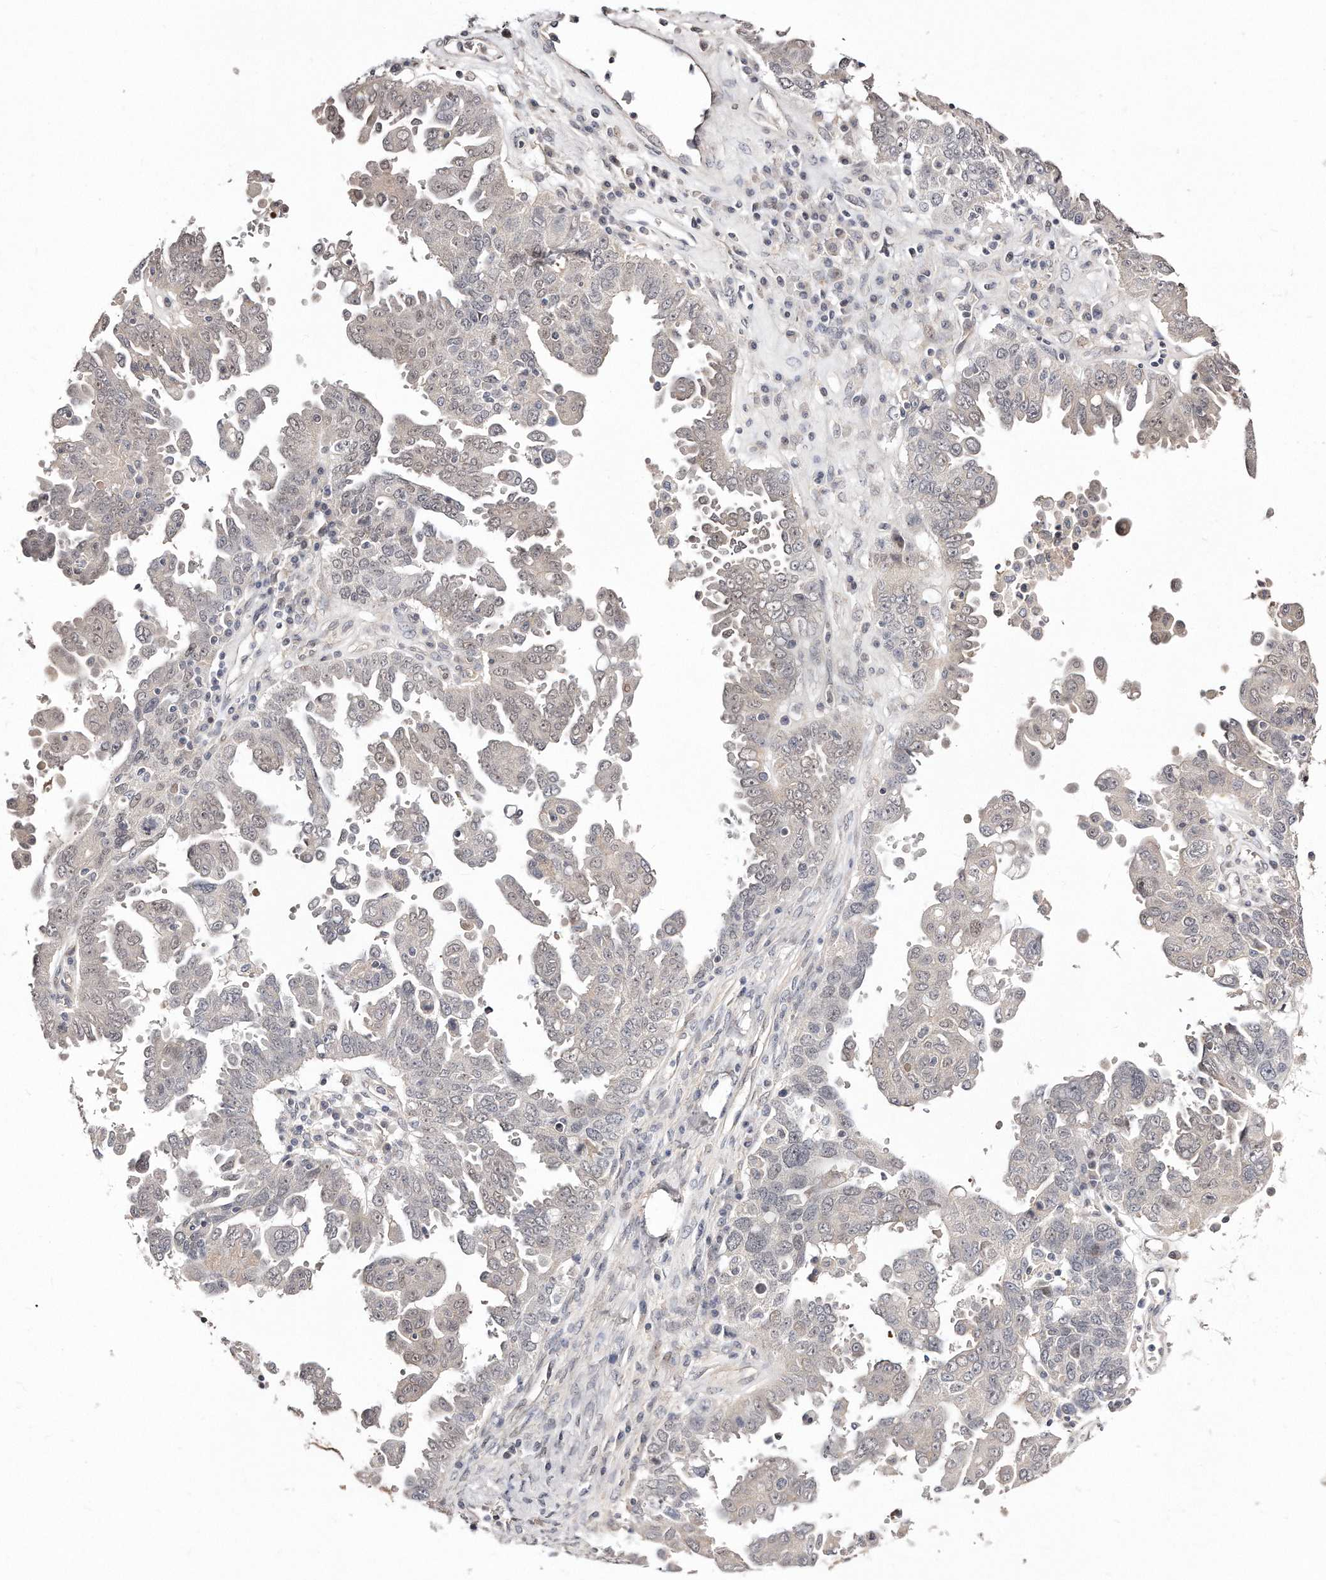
{"staining": {"intensity": "negative", "quantity": "none", "location": "none"}, "tissue": "ovarian cancer", "cell_type": "Tumor cells", "image_type": "cancer", "snomed": [{"axis": "morphology", "description": "Carcinoma, endometroid"}, {"axis": "topography", "description": "Ovary"}], "caption": "Tumor cells are negative for protein expression in human ovarian cancer (endometroid carcinoma). Nuclei are stained in blue.", "gene": "CASZ1", "patient": {"sex": "female", "age": 62}}